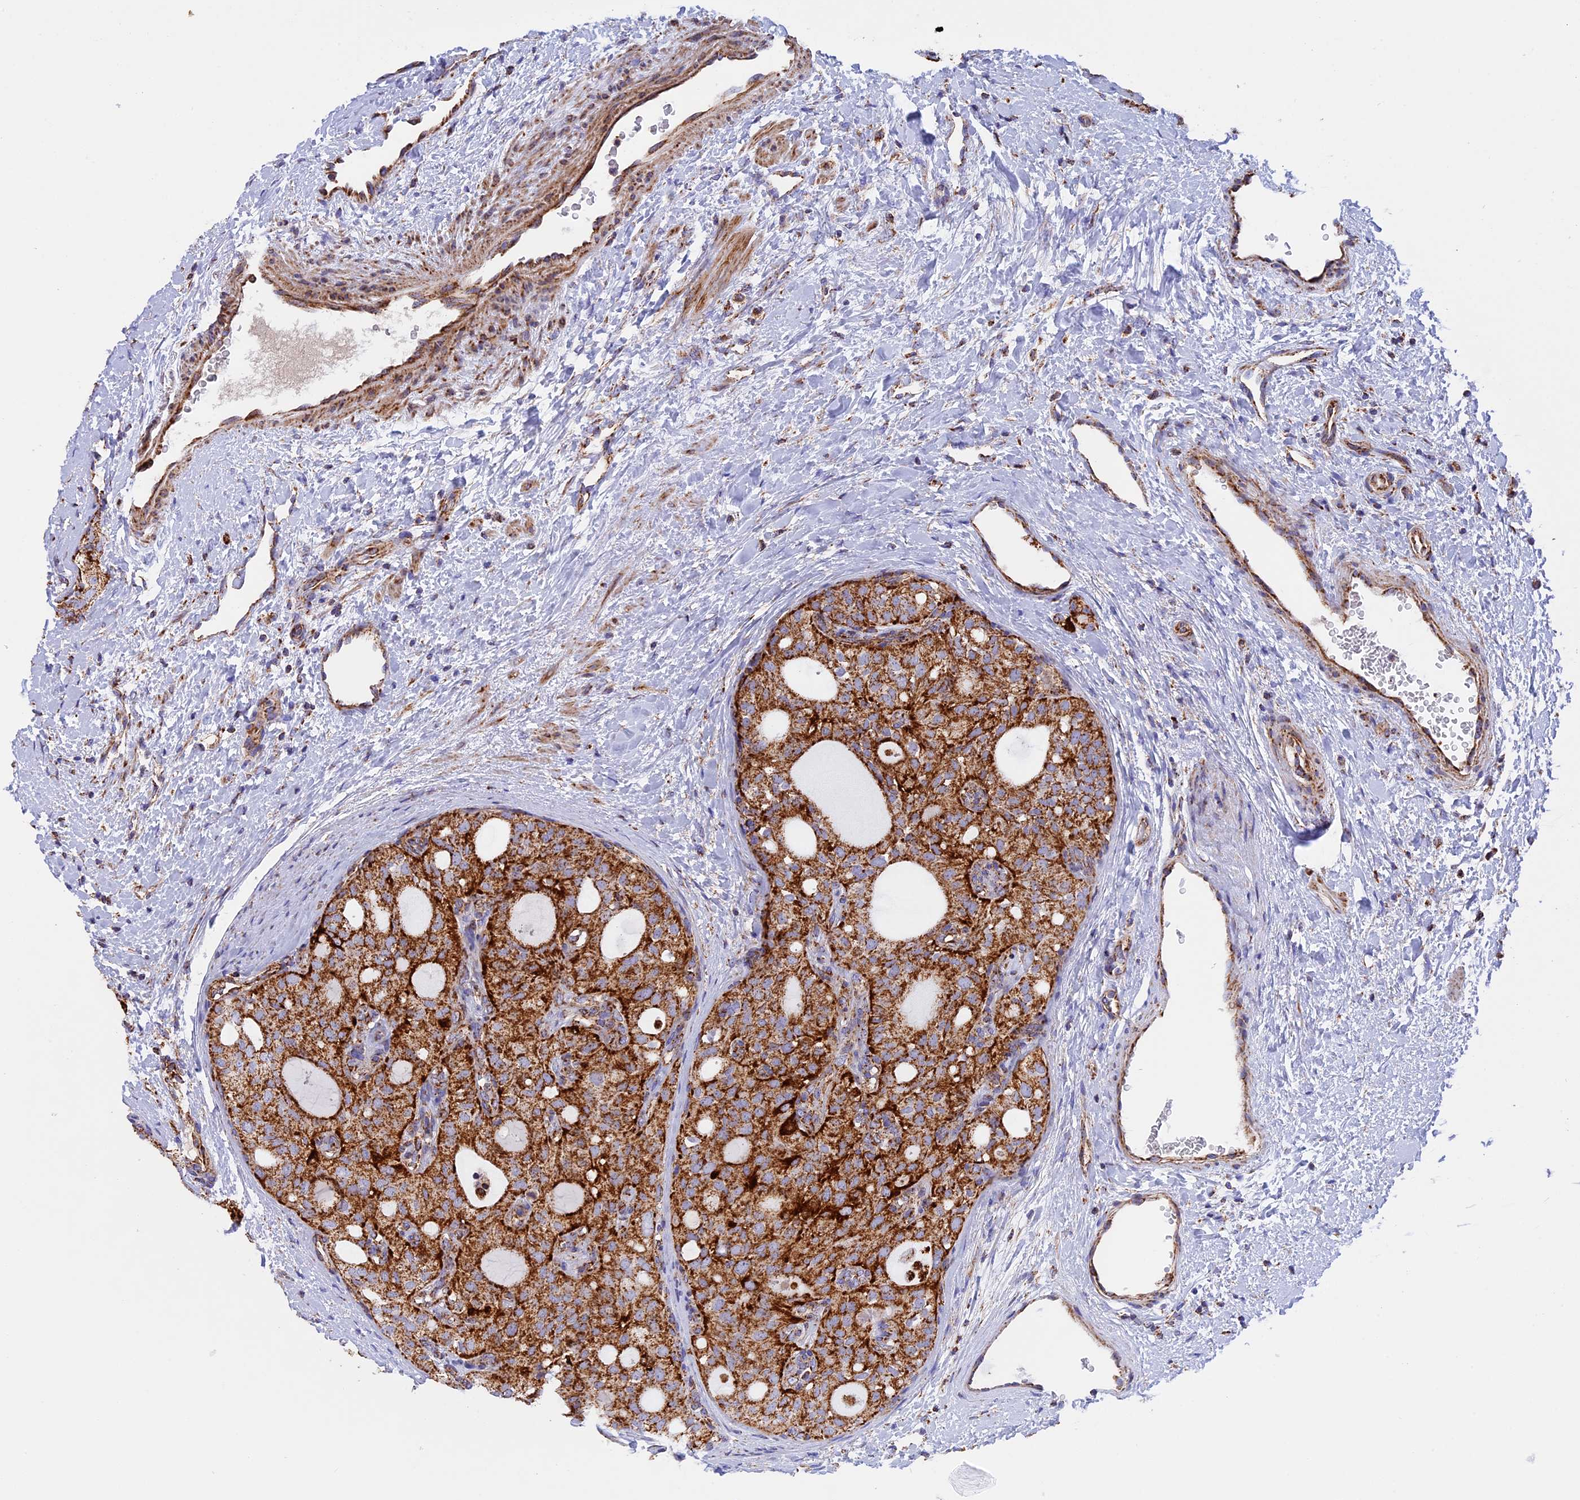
{"staining": {"intensity": "strong", "quantity": ">75%", "location": "cytoplasmic/membranous"}, "tissue": "thyroid cancer", "cell_type": "Tumor cells", "image_type": "cancer", "snomed": [{"axis": "morphology", "description": "Follicular adenoma carcinoma, NOS"}, {"axis": "topography", "description": "Thyroid gland"}], "caption": "Thyroid follicular adenoma carcinoma tissue demonstrates strong cytoplasmic/membranous positivity in about >75% of tumor cells", "gene": "UQCRB", "patient": {"sex": "male", "age": 75}}